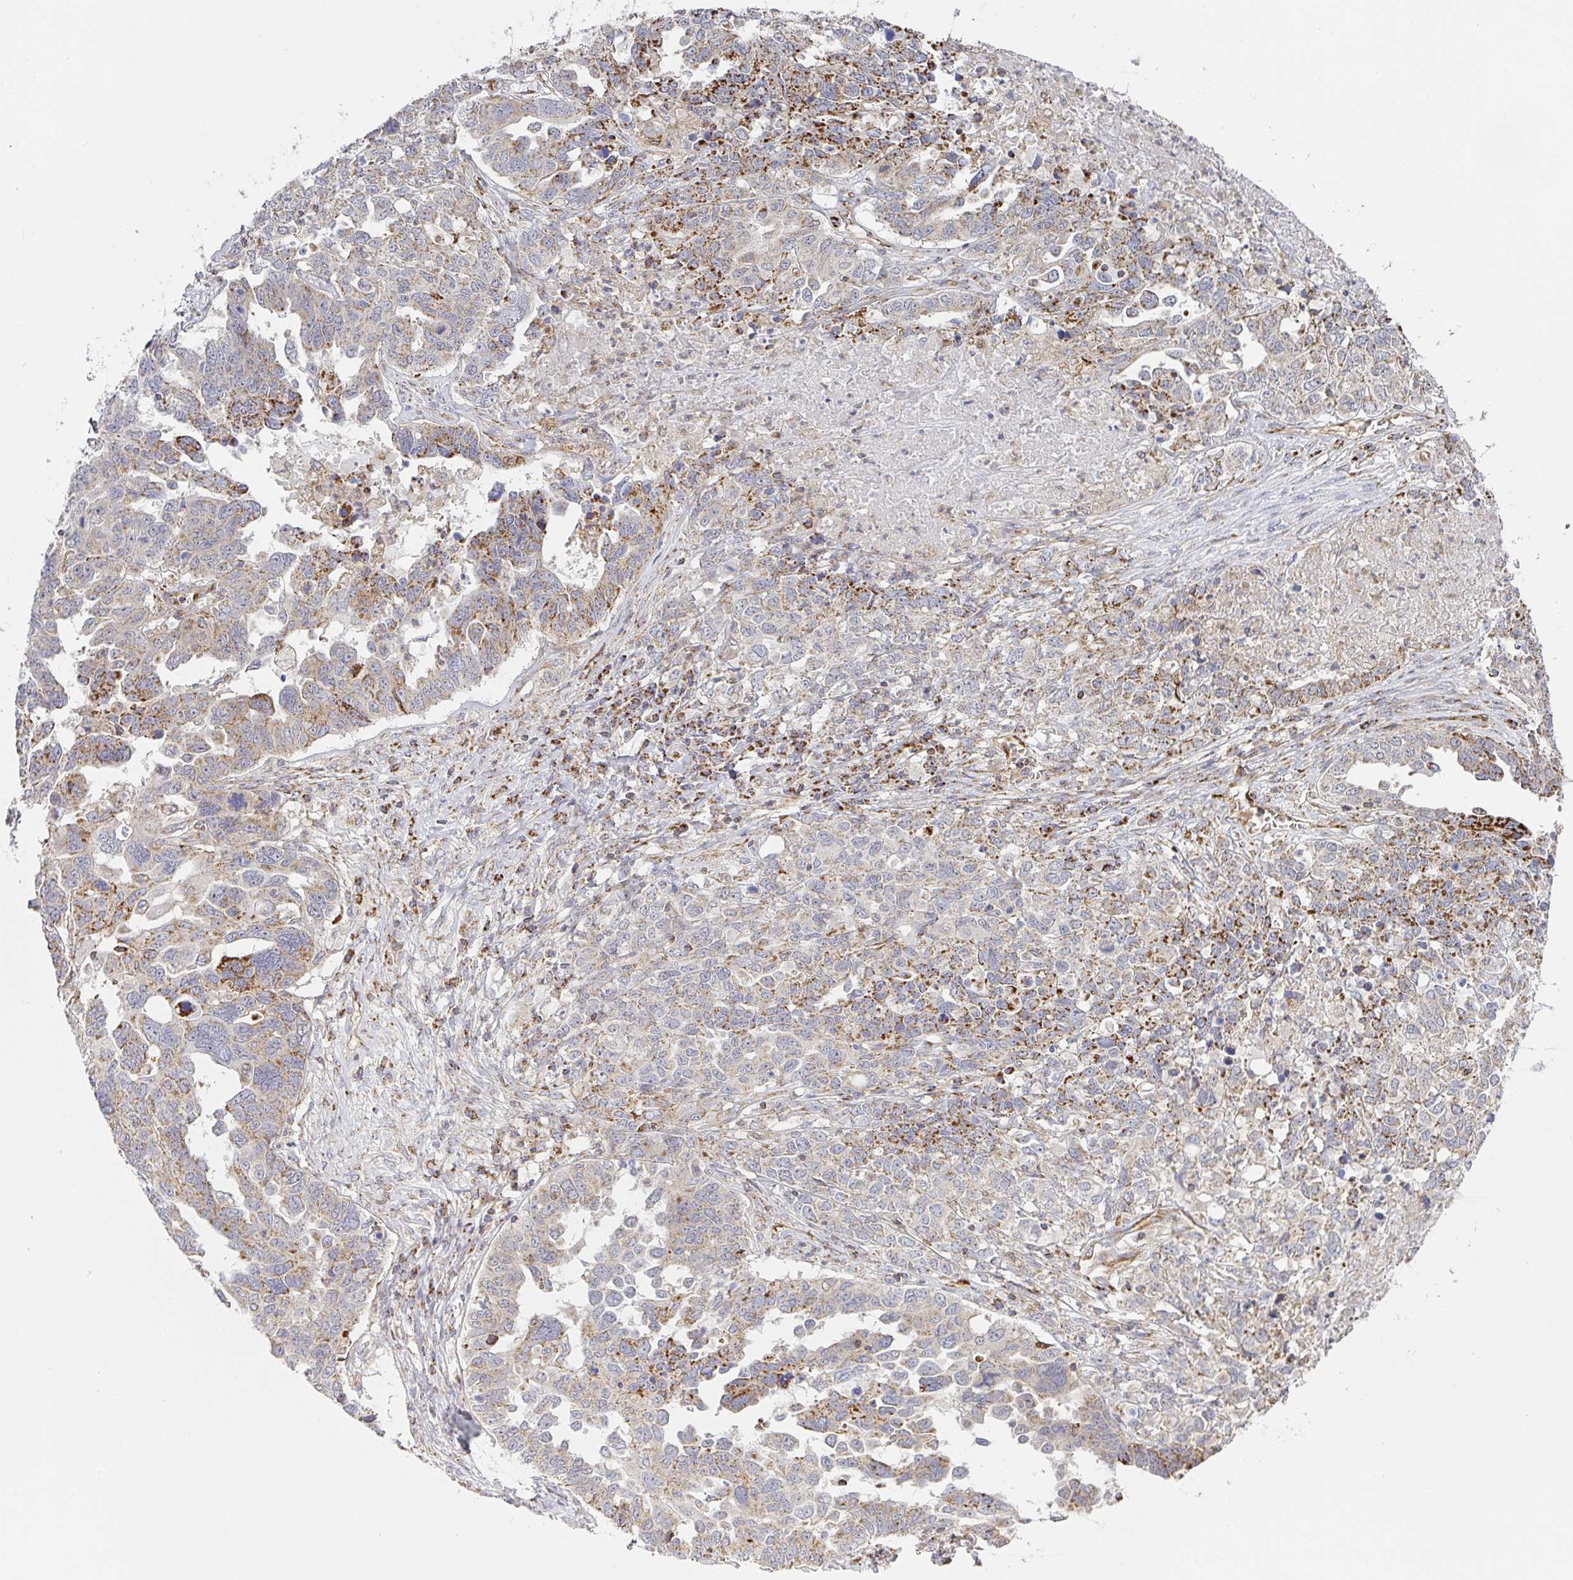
{"staining": {"intensity": "moderate", "quantity": "25%-75%", "location": "cytoplasmic/membranous"}, "tissue": "ovarian cancer", "cell_type": "Tumor cells", "image_type": "cancer", "snomed": [{"axis": "morphology", "description": "Carcinoma, endometroid"}, {"axis": "topography", "description": "Ovary"}], "caption": "The immunohistochemical stain highlights moderate cytoplasmic/membranous staining in tumor cells of ovarian cancer tissue. Using DAB (3,3'-diaminobenzidine) (brown) and hematoxylin (blue) stains, captured at high magnification using brightfield microscopy.", "gene": "ZNF526", "patient": {"sex": "female", "age": 62}}